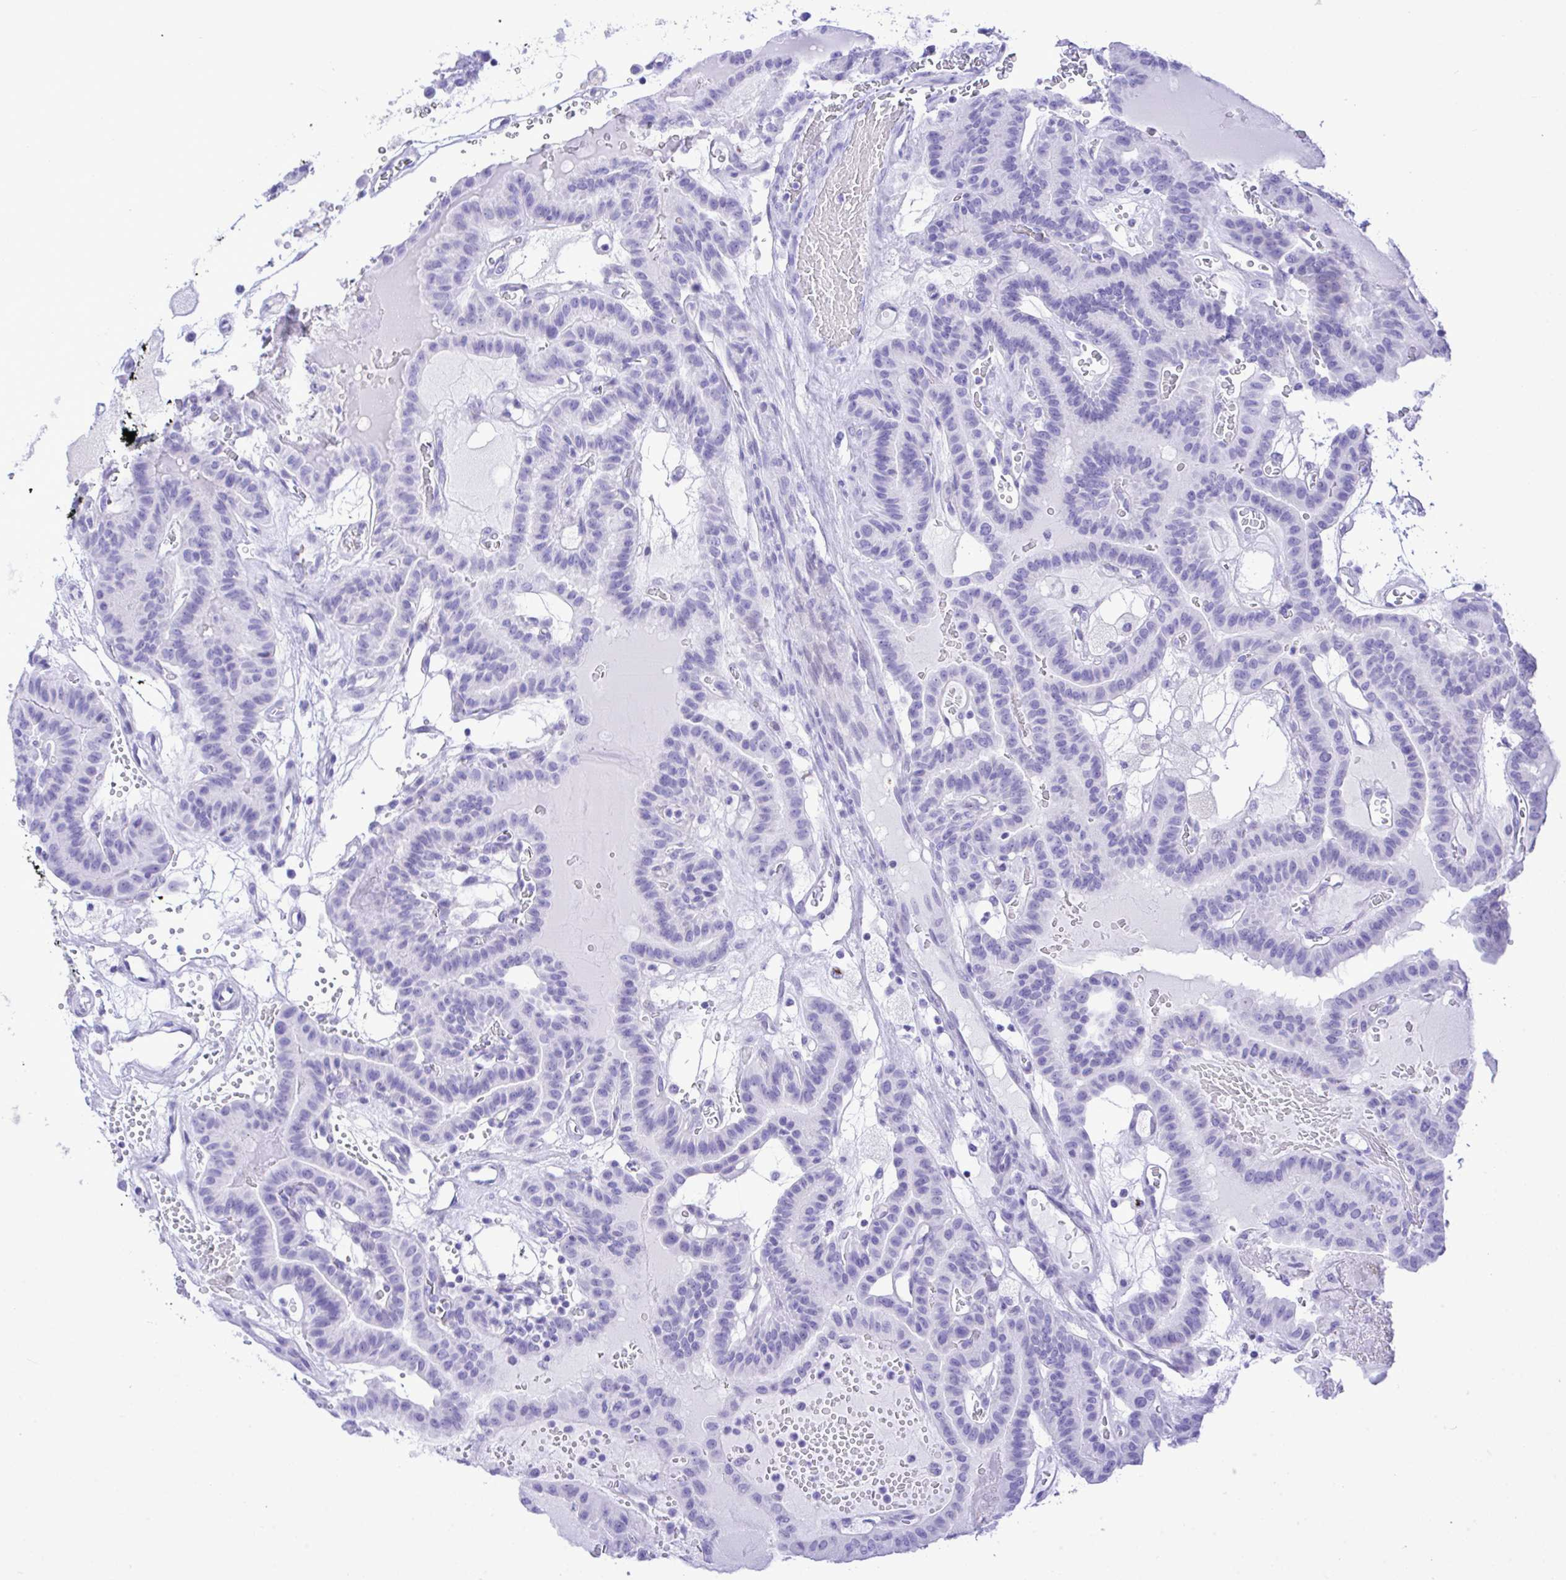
{"staining": {"intensity": "negative", "quantity": "none", "location": "none"}, "tissue": "thyroid cancer", "cell_type": "Tumor cells", "image_type": "cancer", "snomed": [{"axis": "morphology", "description": "Papillary adenocarcinoma, NOS"}, {"axis": "topography", "description": "Thyroid gland"}], "caption": "Thyroid cancer (papillary adenocarcinoma) stained for a protein using IHC demonstrates no staining tumor cells.", "gene": "SELENOV", "patient": {"sex": "male", "age": 87}}